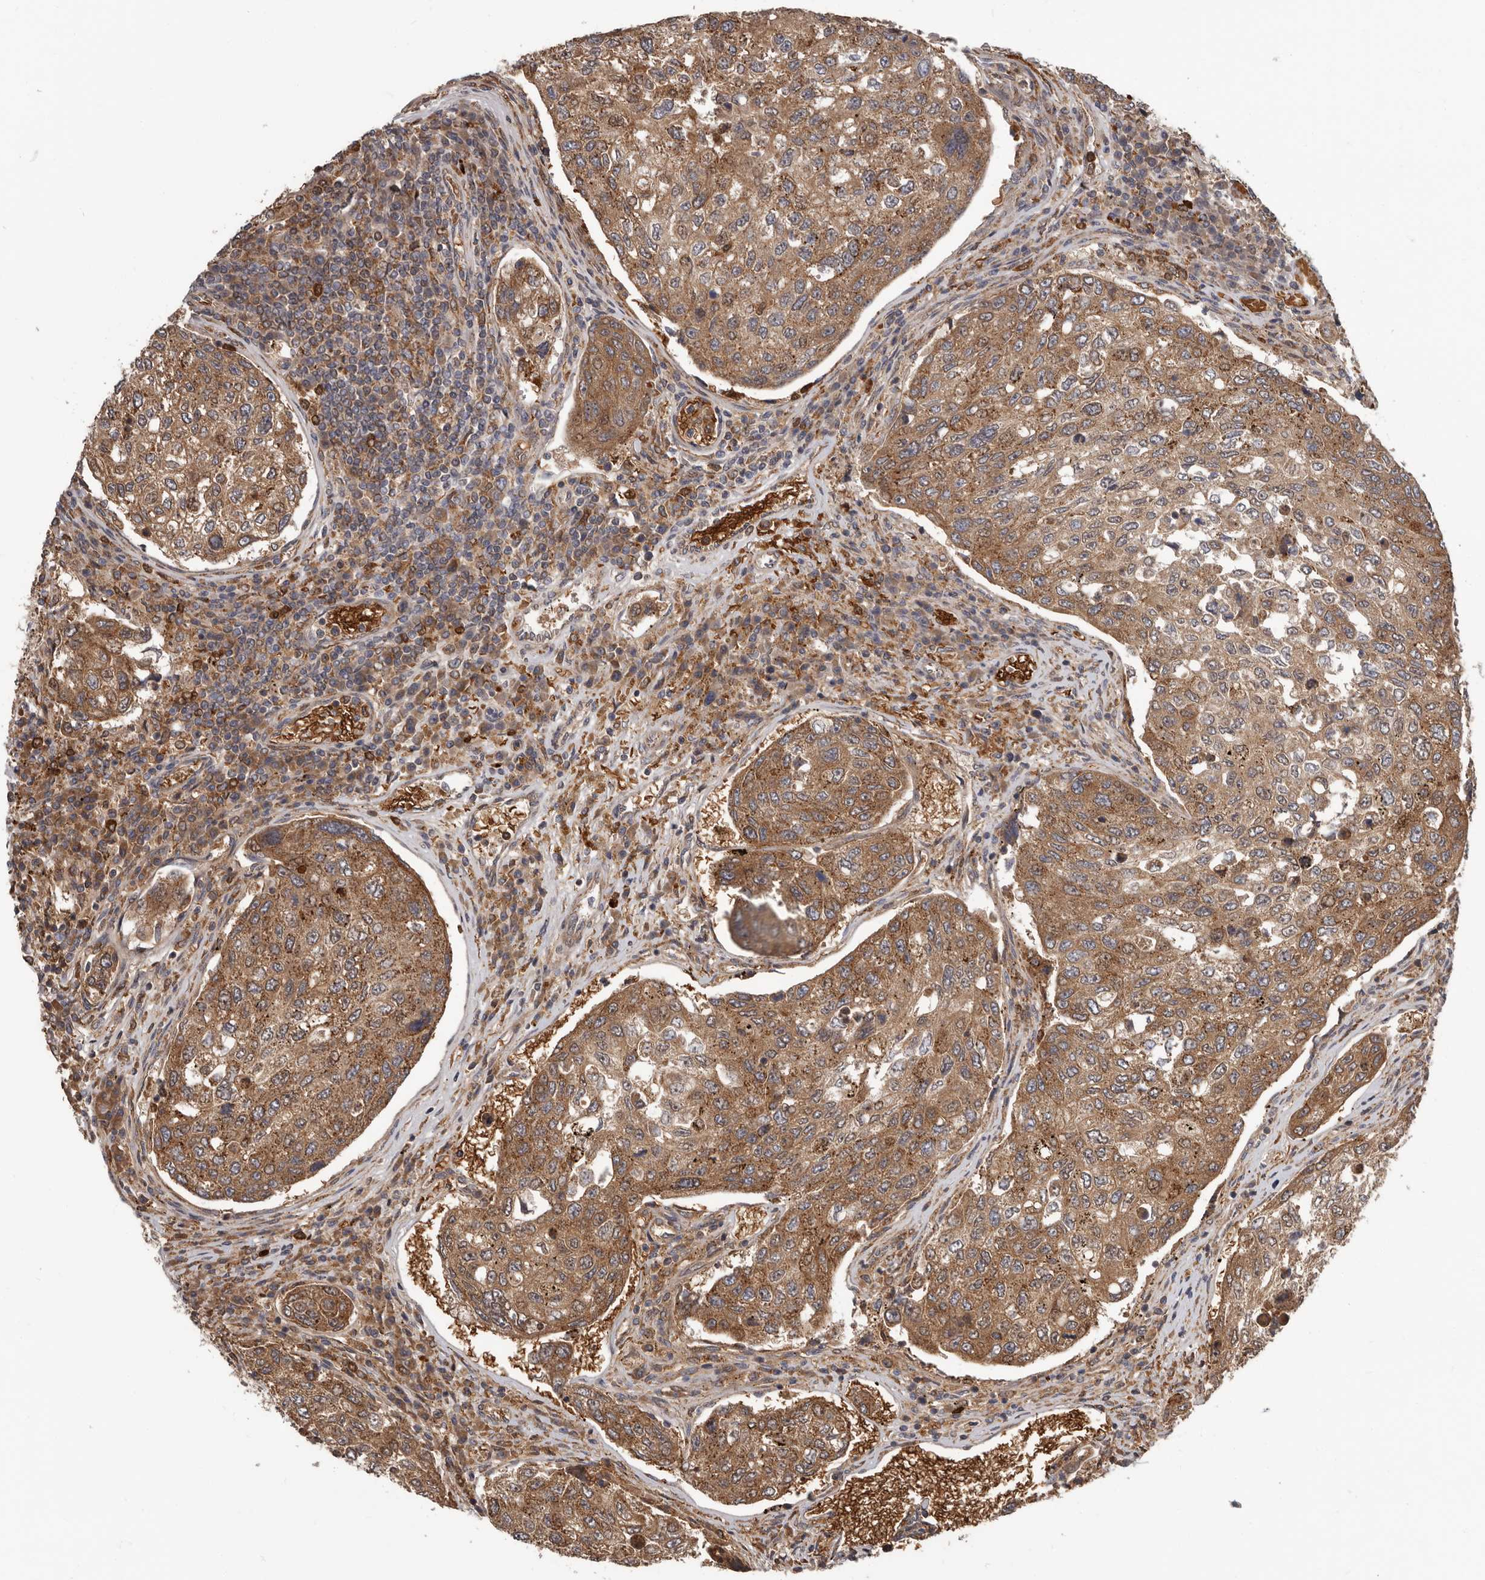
{"staining": {"intensity": "moderate", "quantity": ">75%", "location": "cytoplasmic/membranous"}, "tissue": "urothelial cancer", "cell_type": "Tumor cells", "image_type": "cancer", "snomed": [{"axis": "morphology", "description": "Urothelial carcinoma, High grade"}, {"axis": "topography", "description": "Lymph node"}, {"axis": "topography", "description": "Urinary bladder"}], "caption": "DAB (3,3'-diaminobenzidine) immunohistochemical staining of high-grade urothelial carcinoma demonstrates moderate cytoplasmic/membranous protein expression in approximately >75% of tumor cells. The staining was performed using DAB to visualize the protein expression in brown, while the nuclei were stained in blue with hematoxylin (Magnification: 20x).", "gene": "FGFR4", "patient": {"sex": "male", "age": 51}}